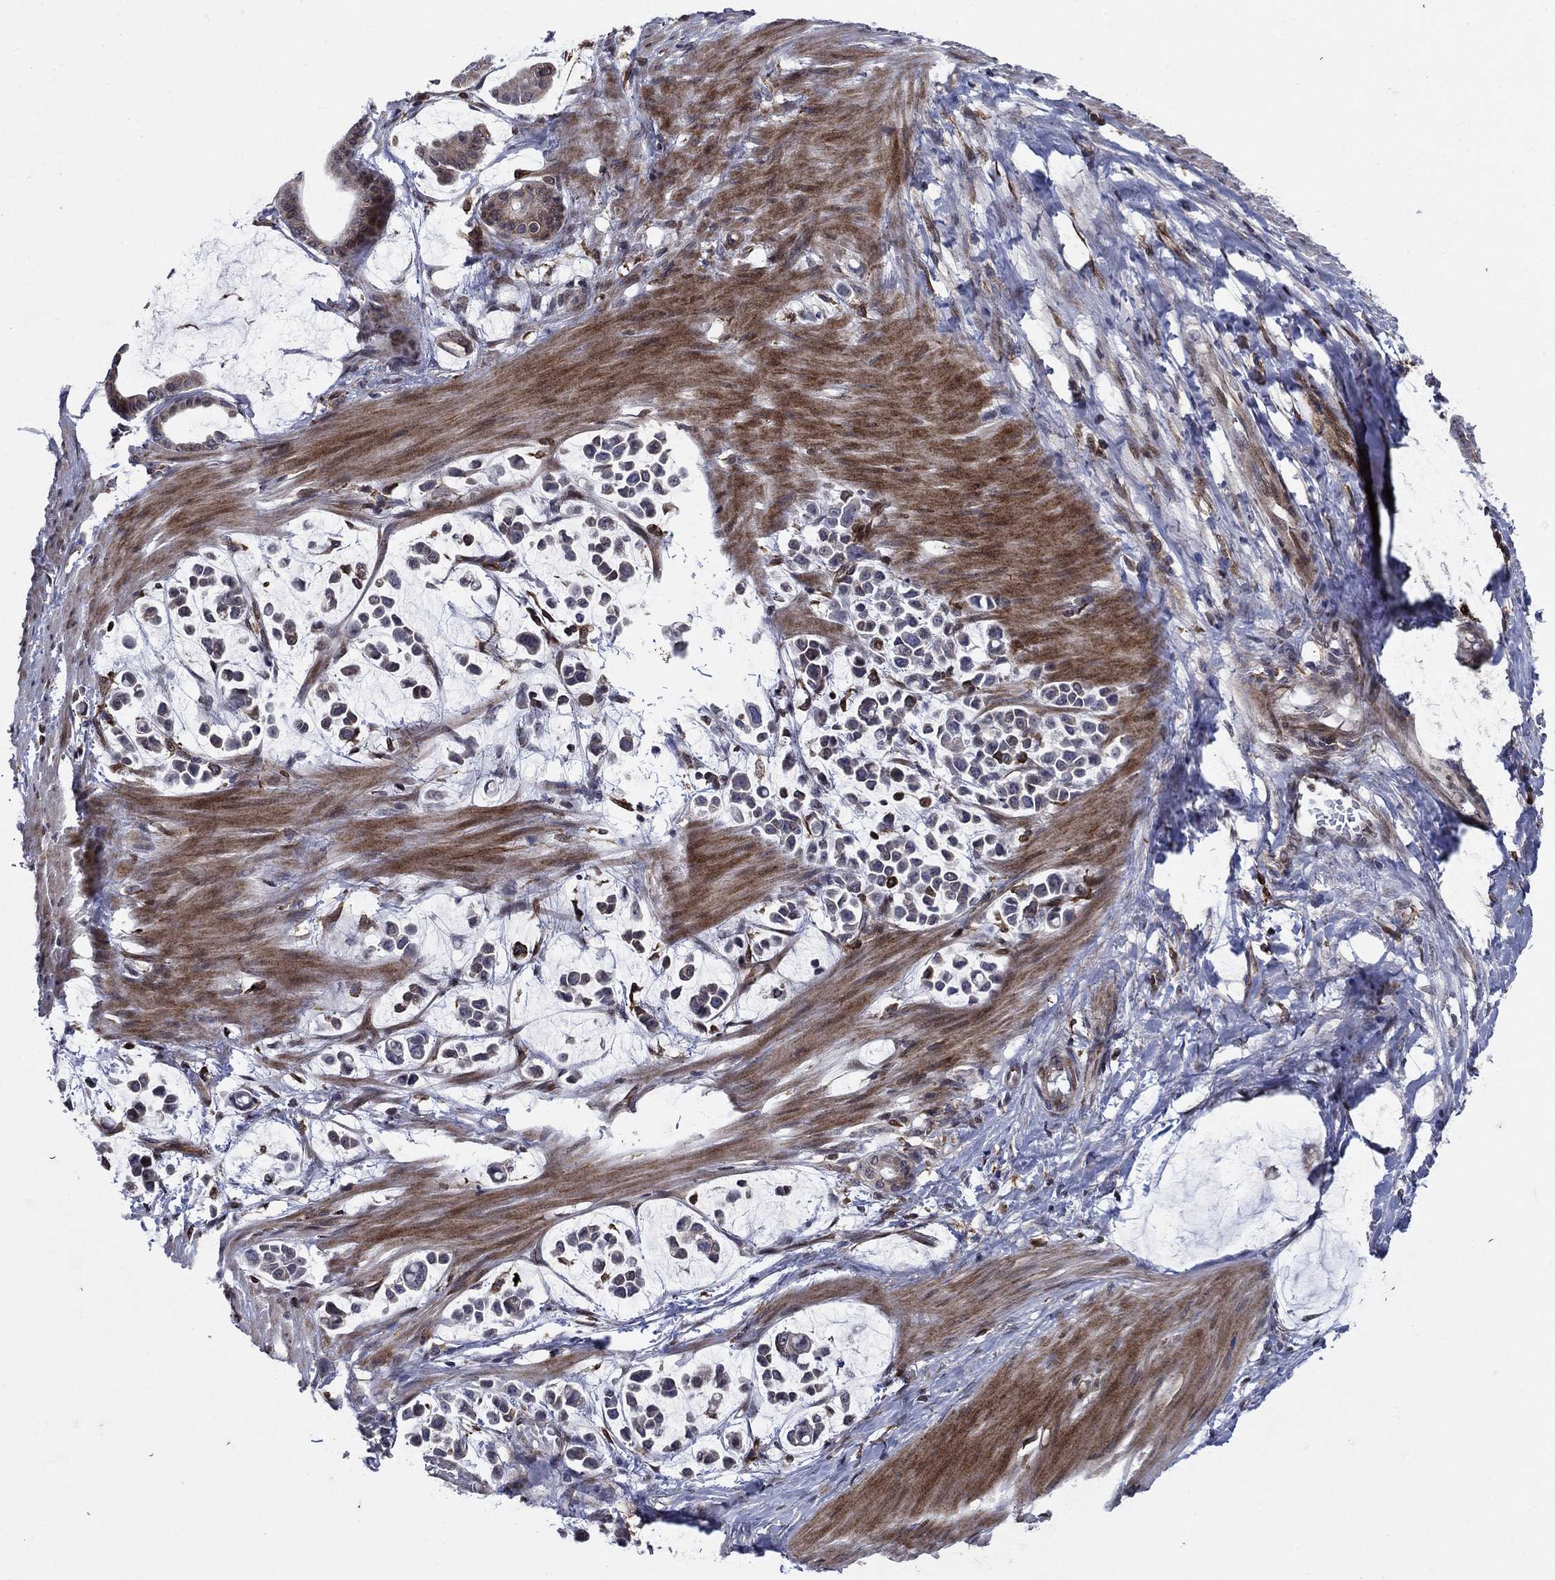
{"staining": {"intensity": "weak", "quantity": "<25%", "location": "cytoplasmic/membranous"}, "tissue": "stomach cancer", "cell_type": "Tumor cells", "image_type": "cancer", "snomed": [{"axis": "morphology", "description": "Adenocarcinoma, NOS"}, {"axis": "topography", "description": "Stomach"}], "caption": "Tumor cells are negative for protein expression in human stomach adenocarcinoma.", "gene": "DHRS7", "patient": {"sex": "male", "age": 82}}